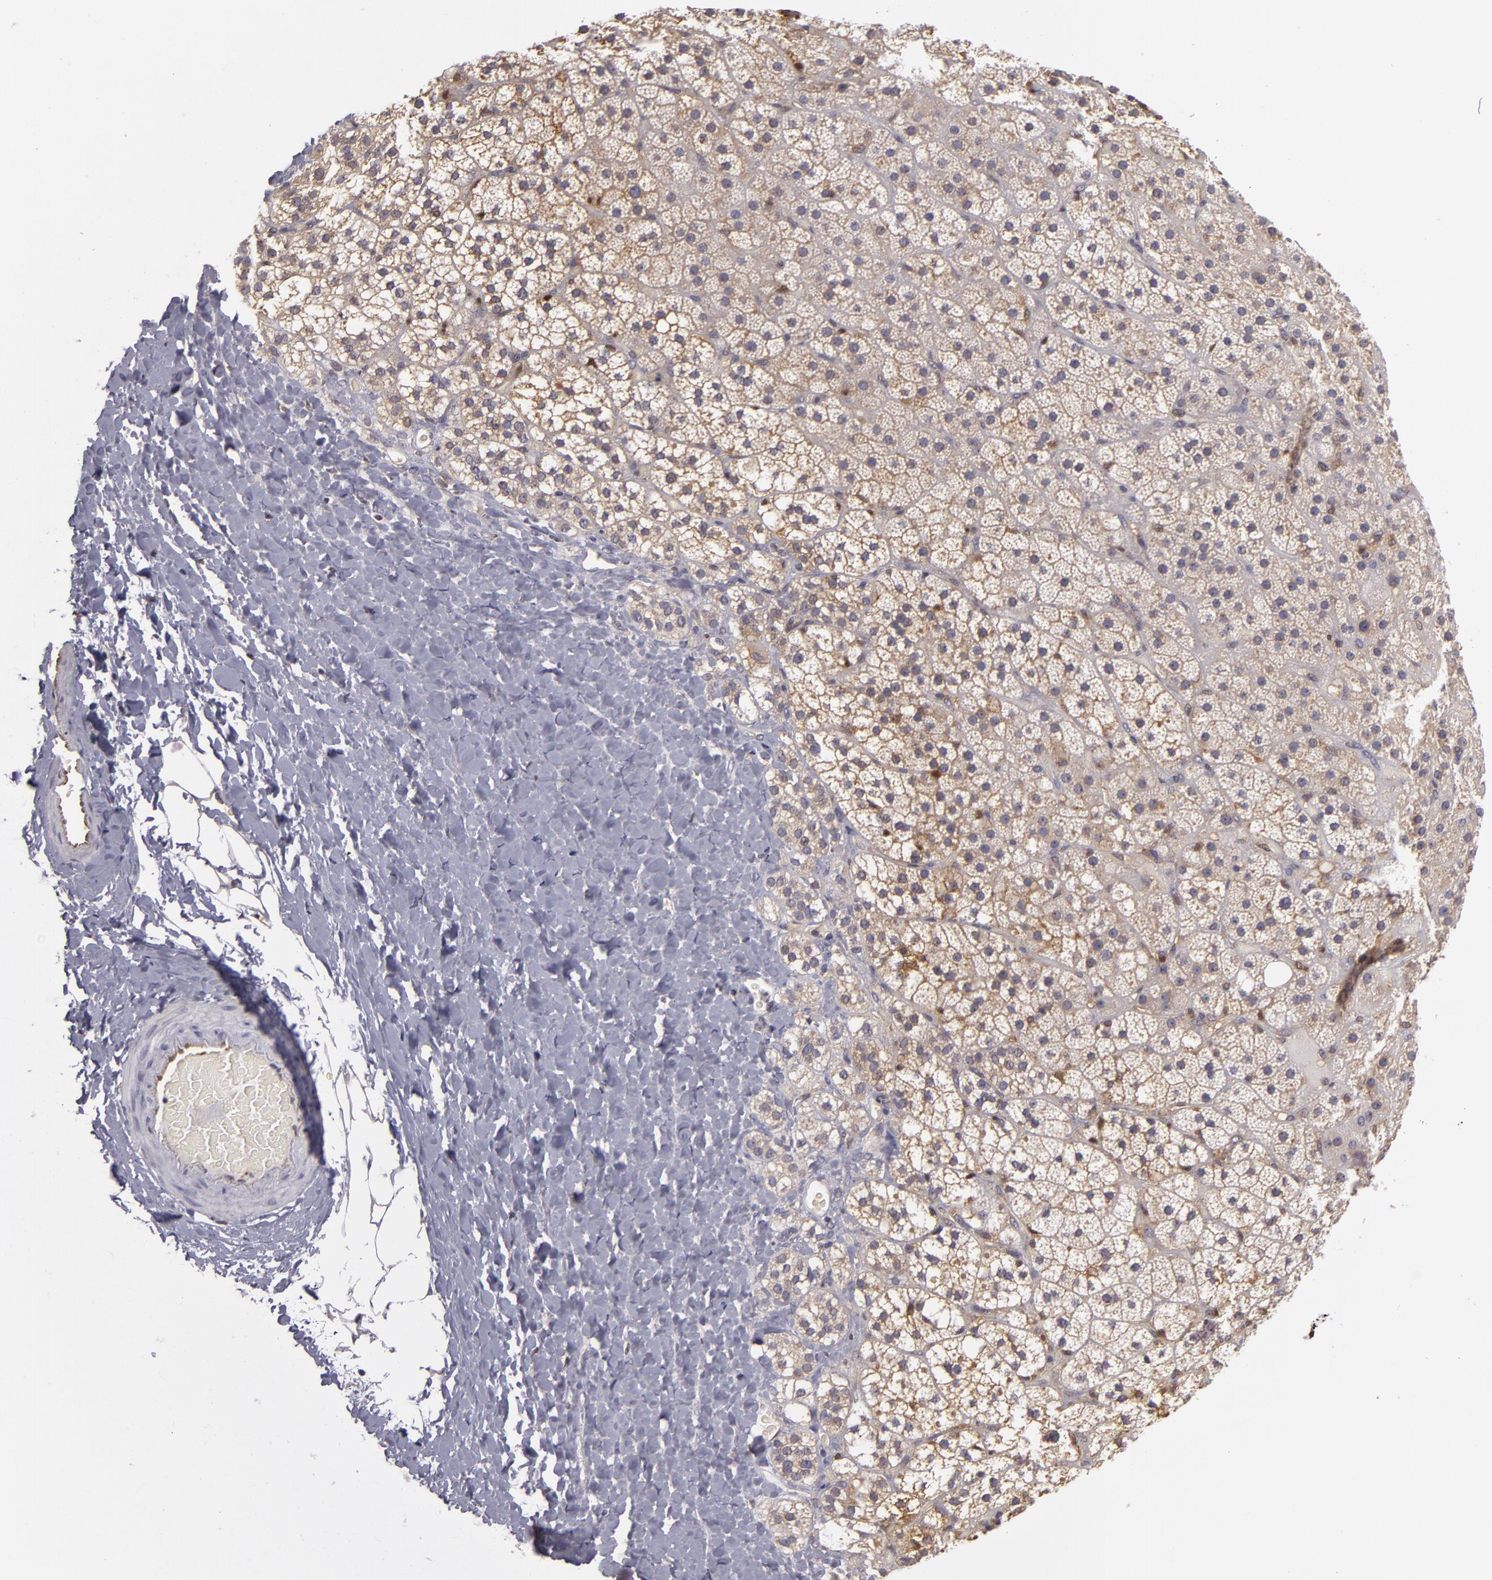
{"staining": {"intensity": "weak", "quantity": "<25%", "location": "cytoplasmic/membranous"}, "tissue": "adrenal gland", "cell_type": "Glandular cells", "image_type": "normal", "snomed": [{"axis": "morphology", "description": "Normal tissue, NOS"}, {"axis": "topography", "description": "Adrenal gland"}], "caption": "This micrograph is of unremarkable adrenal gland stained with immunohistochemistry (IHC) to label a protein in brown with the nuclei are counter-stained blue. There is no expression in glandular cells. The staining was performed using DAB to visualize the protein expression in brown, while the nuclei were stained in blue with hematoxylin (Magnification: 20x).", "gene": "ZNF229", "patient": {"sex": "male", "age": 53}}